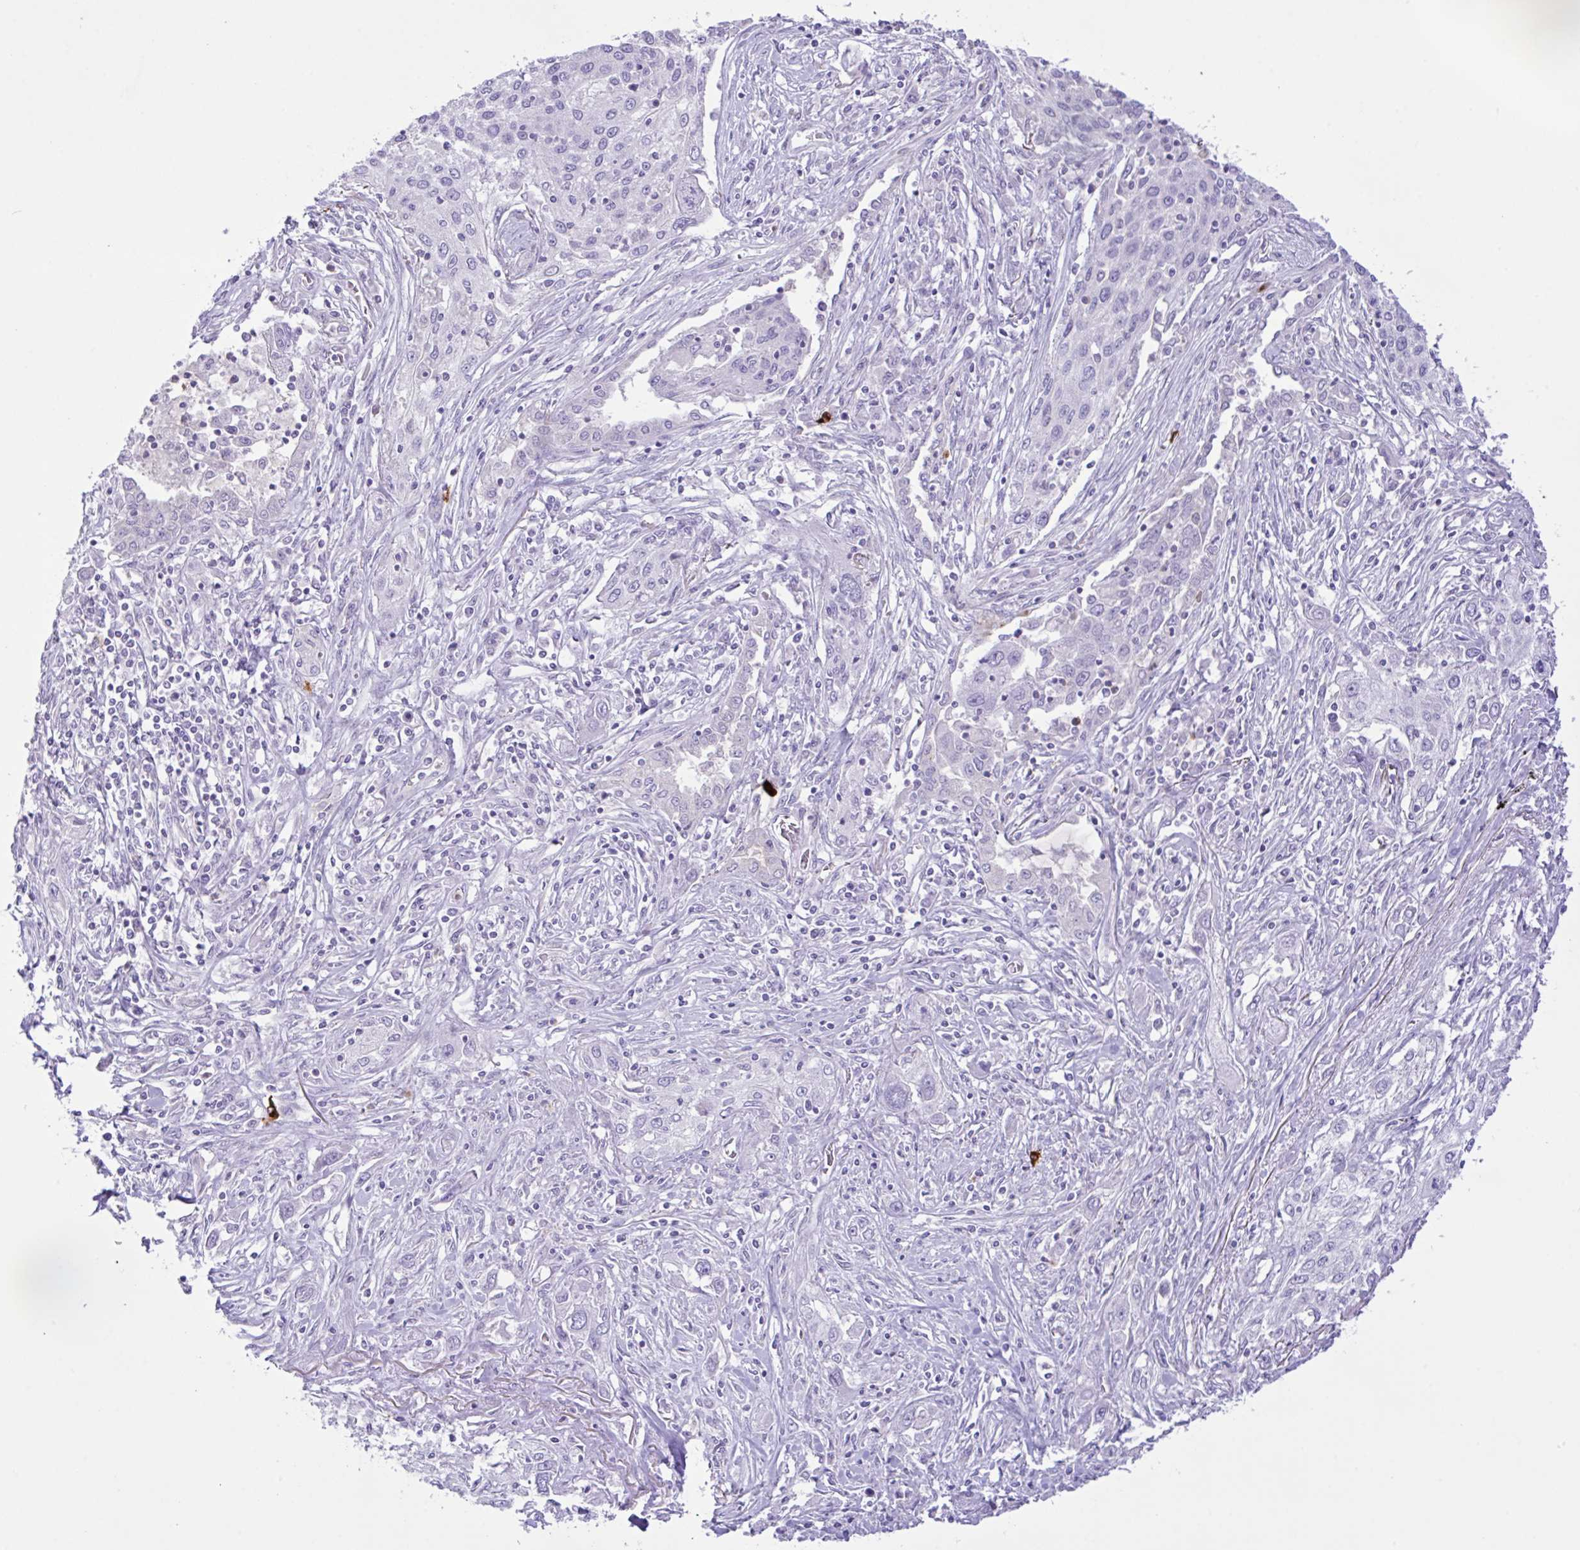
{"staining": {"intensity": "negative", "quantity": "none", "location": "none"}, "tissue": "lung cancer", "cell_type": "Tumor cells", "image_type": "cancer", "snomed": [{"axis": "morphology", "description": "Squamous cell carcinoma, NOS"}, {"axis": "topography", "description": "Lung"}], "caption": "Tumor cells show no significant staining in squamous cell carcinoma (lung).", "gene": "CST11", "patient": {"sex": "female", "age": 69}}